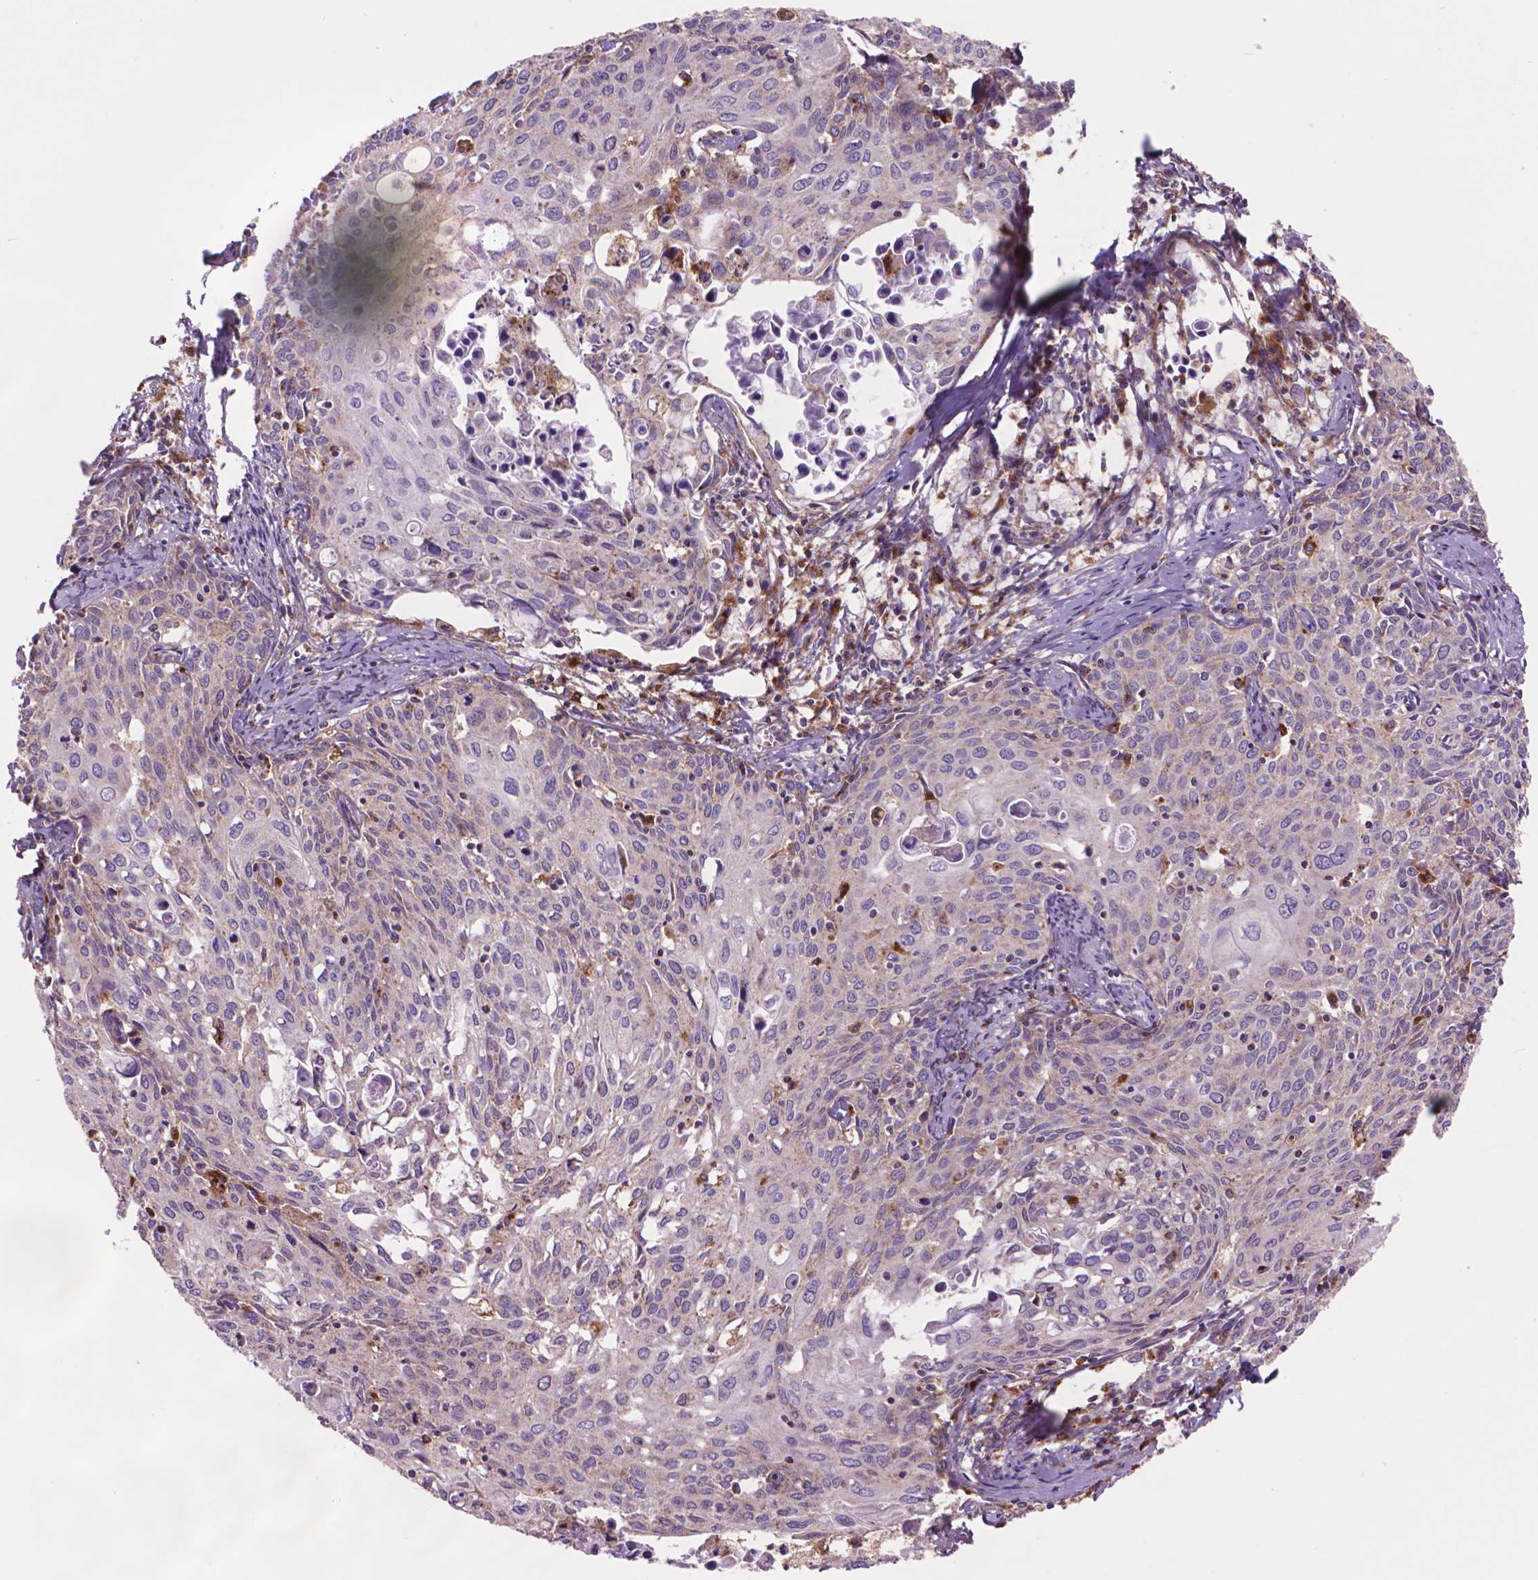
{"staining": {"intensity": "weak", "quantity": "<25%", "location": "cytoplasmic/membranous"}, "tissue": "cervical cancer", "cell_type": "Tumor cells", "image_type": "cancer", "snomed": [{"axis": "morphology", "description": "Squamous cell carcinoma, NOS"}, {"axis": "topography", "description": "Cervix"}], "caption": "The immunohistochemistry (IHC) image has no significant staining in tumor cells of cervical cancer tissue.", "gene": "GLB1", "patient": {"sex": "female", "age": 62}}